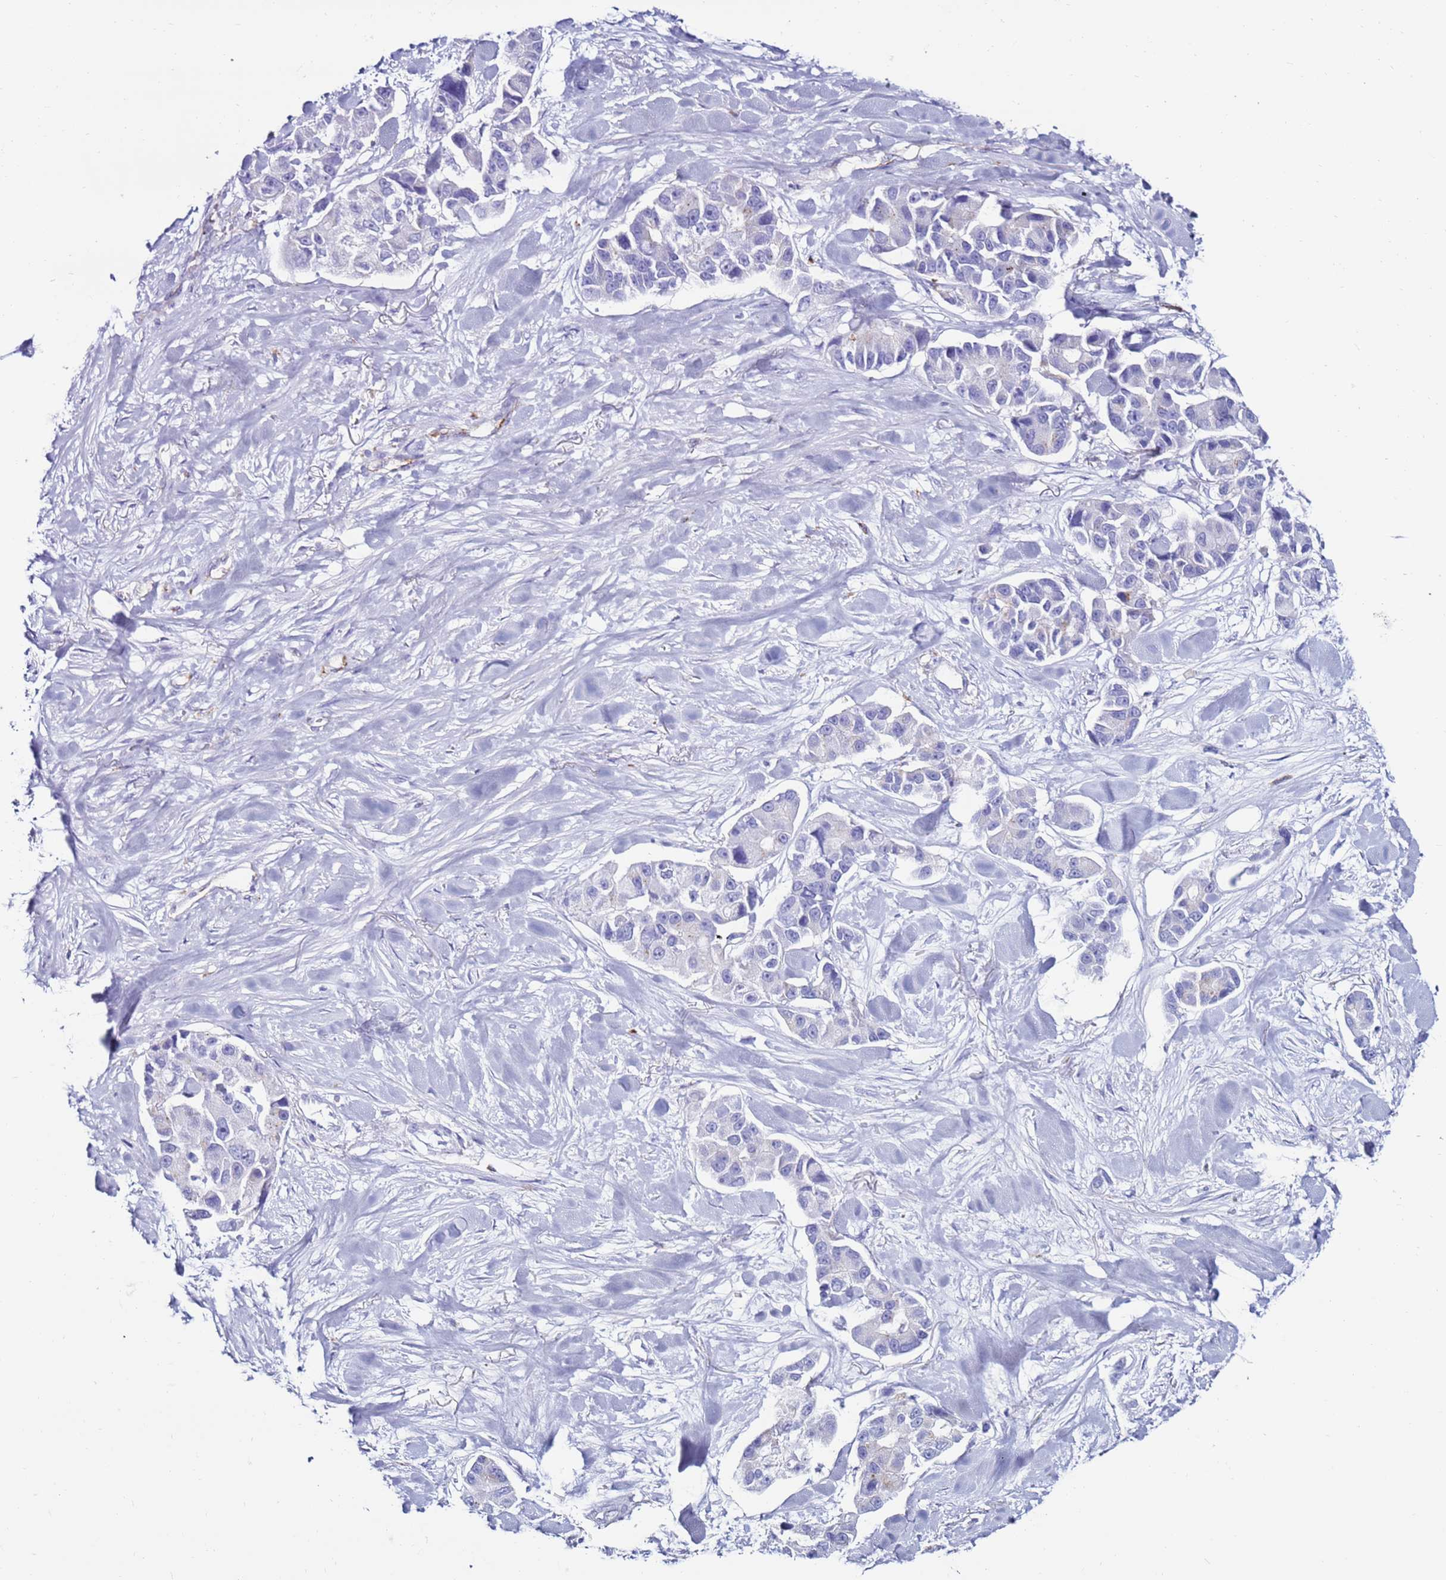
{"staining": {"intensity": "negative", "quantity": "none", "location": "none"}, "tissue": "lung cancer", "cell_type": "Tumor cells", "image_type": "cancer", "snomed": [{"axis": "morphology", "description": "Adenocarcinoma, NOS"}, {"axis": "topography", "description": "Lung"}], "caption": "Histopathology image shows no significant protein expression in tumor cells of lung cancer.", "gene": "CLEC4M", "patient": {"sex": "female", "age": 54}}